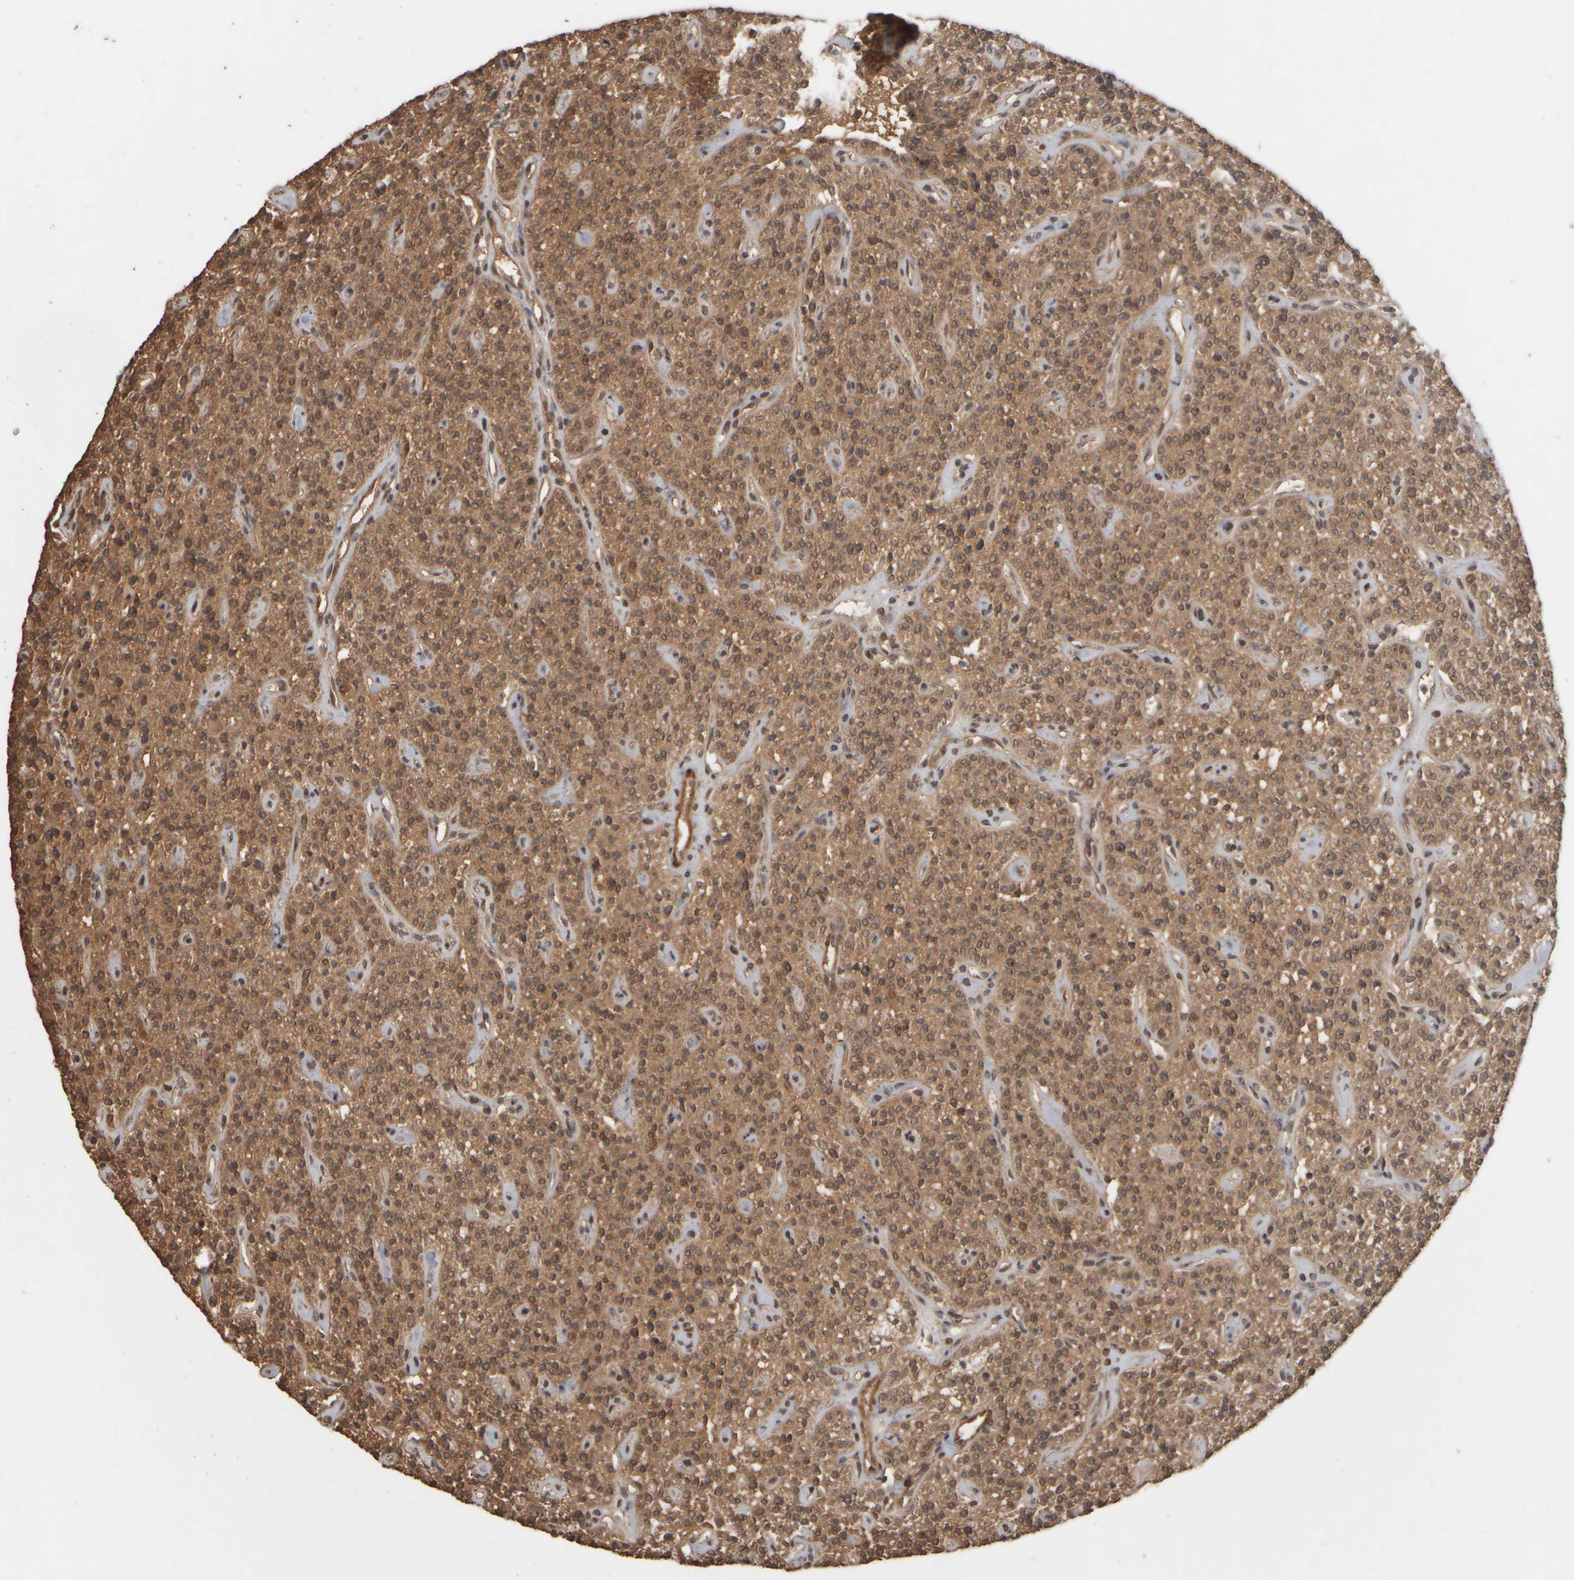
{"staining": {"intensity": "moderate", "quantity": ">75%", "location": "cytoplasmic/membranous,nuclear"}, "tissue": "parathyroid gland", "cell_type": "Glandular cells", "image_type": "normal", "snomed": [{"axis": "morphology", "description": "Normal tissue, NOS"}, {"axis": "topography", "description": "Parathyroid gland"}], "caption": "Parathyroid gland stained with IHC demonstrates moderate cytoplasmic/membranous,nuclear expression in about >75% of glandular cells.", "gene": "SPHK1", "patient": {"sex": "male", "age": 46}}